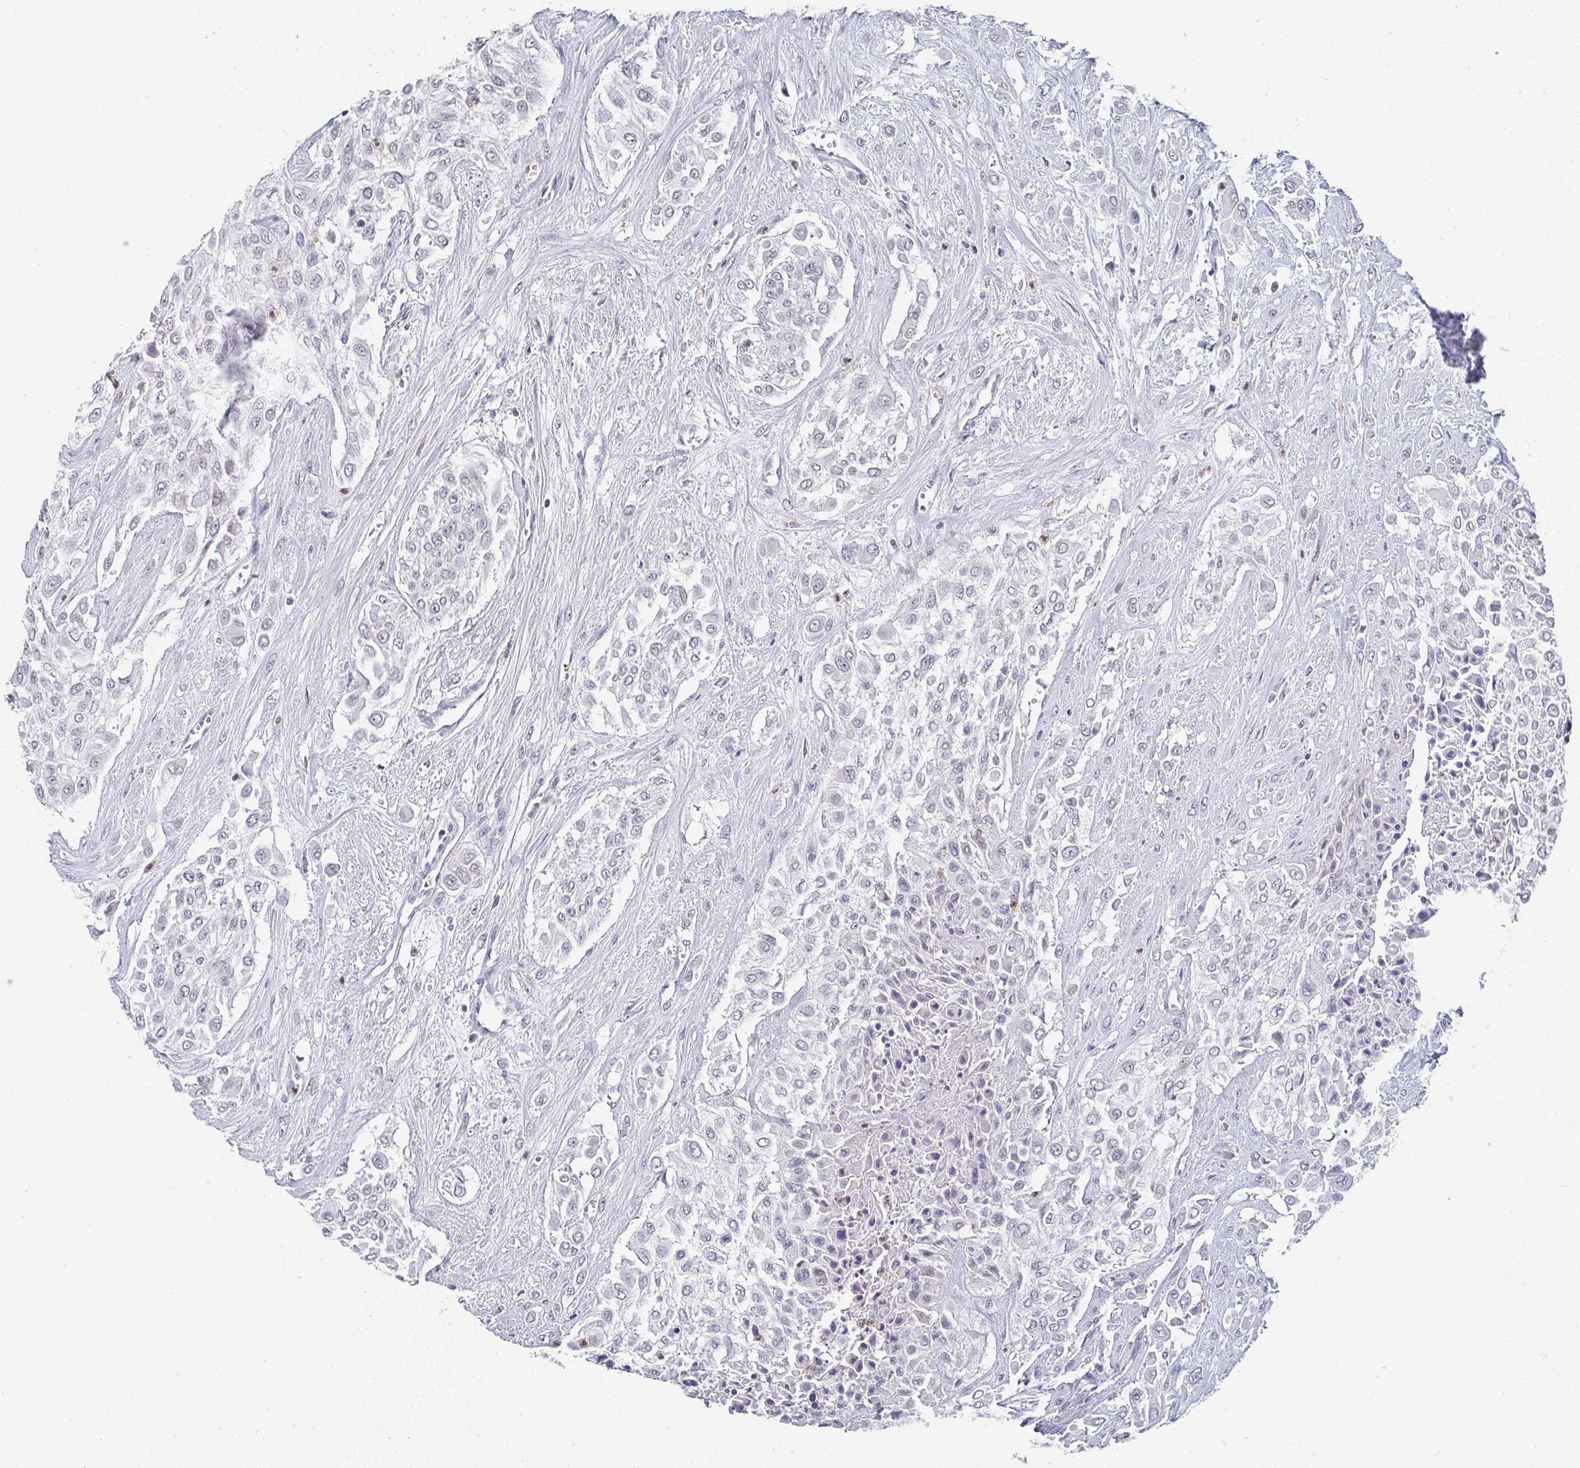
{"staining": {"intensity": "weak", "quantity": "<25%", "location": "nuclear"}, "tissue": "urothelial cancer", "cell_type": "Tumor cells", "image_type": "cancer", "snomed": [{"axis": "morphology", "description": "Urothelial carcinoma, High grade"}, {"axis": "topography", "description": "Urinary bladder"}], "caption": "This is a histopathology image of immunohistochemistry staining of urothelial carcinoma (high-grade), which shows no expression in tumor cells.", "gene": "NCF1", "patient": {"sex": "male", "age": 57}}